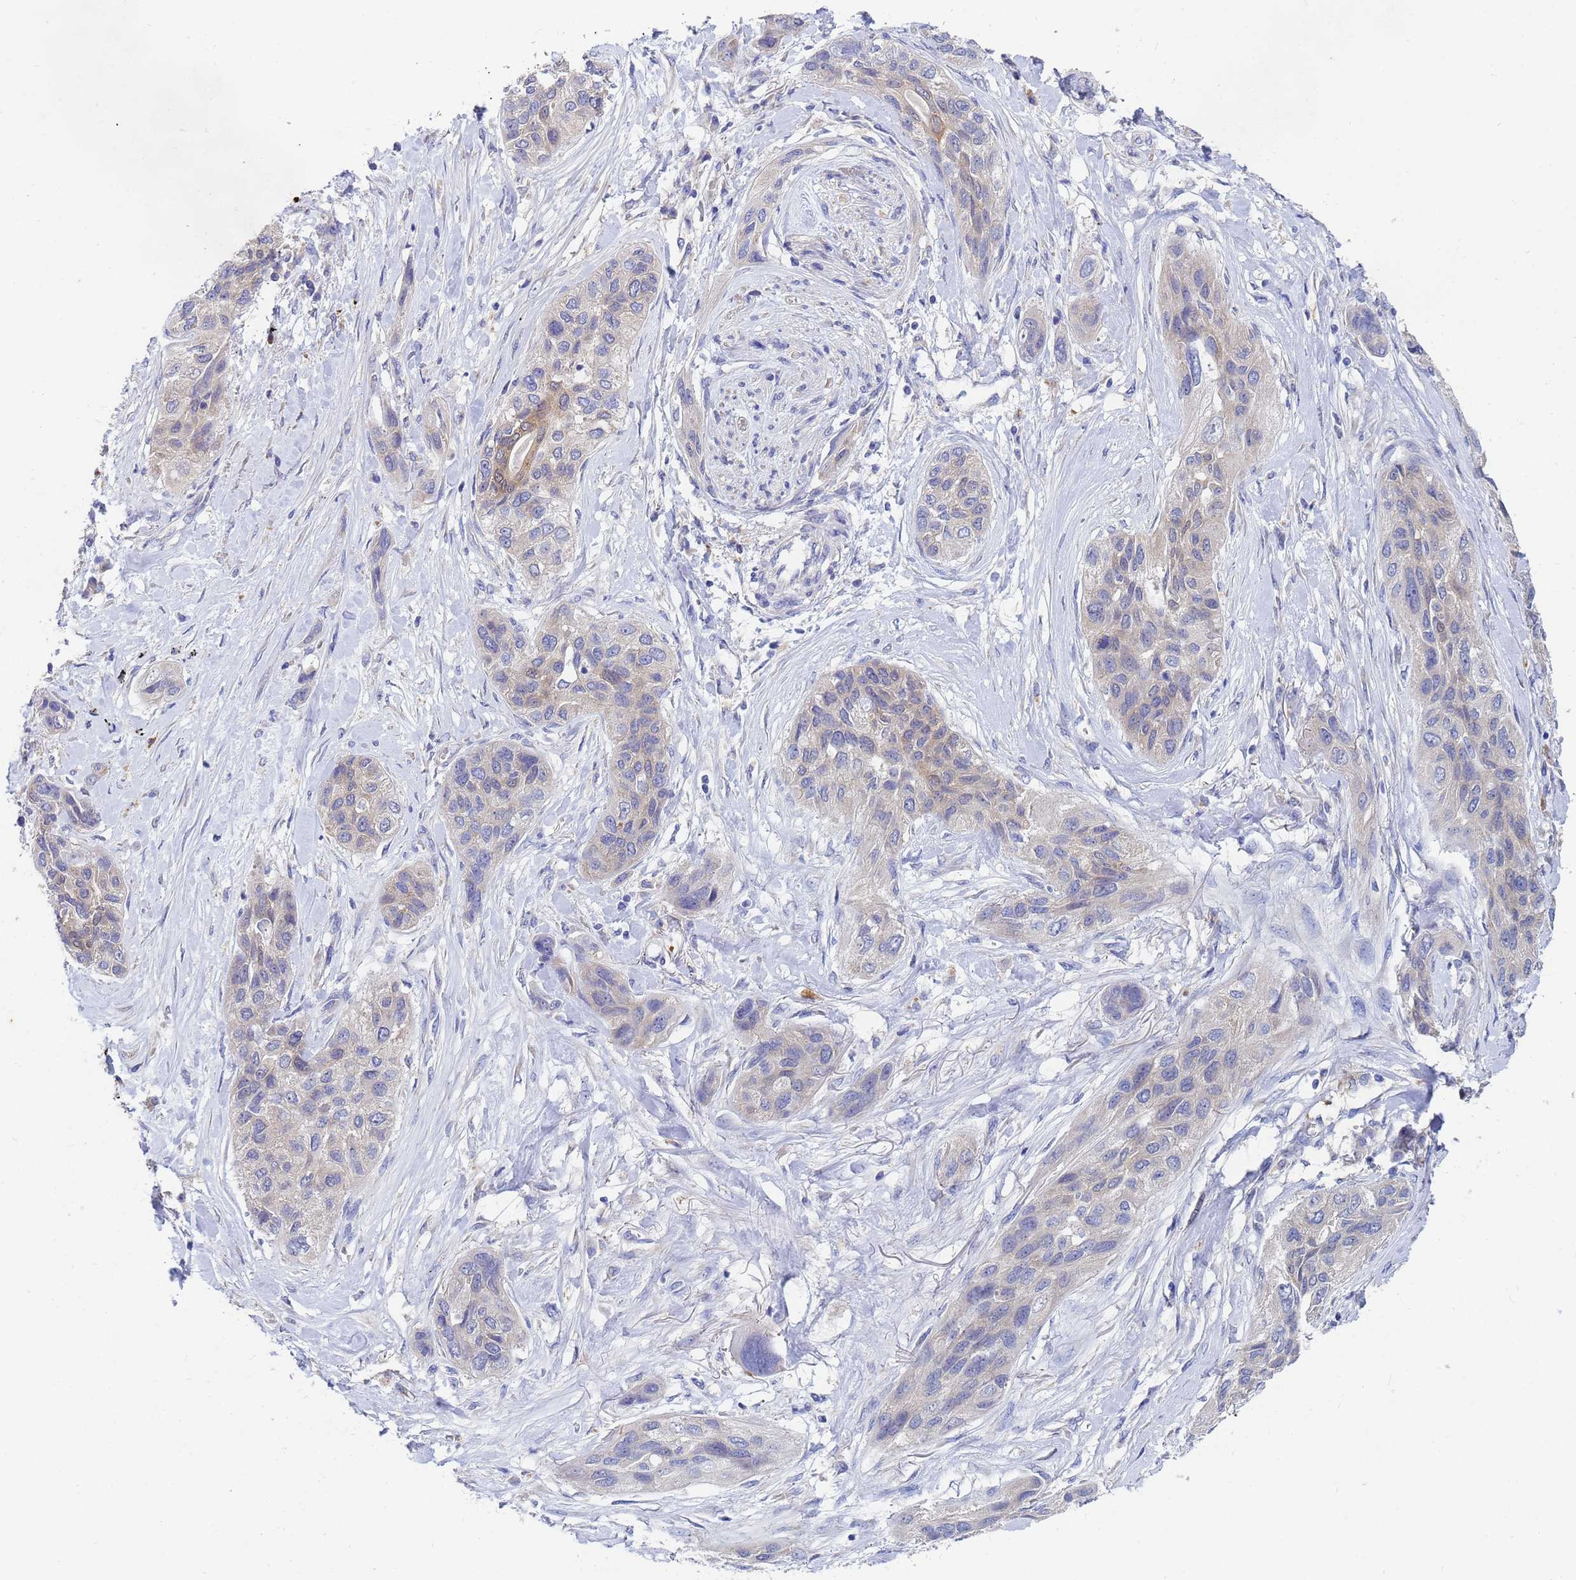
{"staining": {"intensity": "weak", "quantity": "<25%", "location": "cytoplasmic/membranous"}, "tissue": "lung cancer", "cell_type": "Tumor cells", "image_type": "cancer", "snomed": [{"axis": "morphology", "description": "Squamous cell carcinoma, NOS"}, {"axis": "topography", "description": "Lung"}], "caption": "Immunohistochemistry (IHC) of lung cancer (squamous cell carcinoma) demonstrates no staining in tumor cells.", "gene": "TTLL11", "patient": {"sex": "female", "age": 70}}